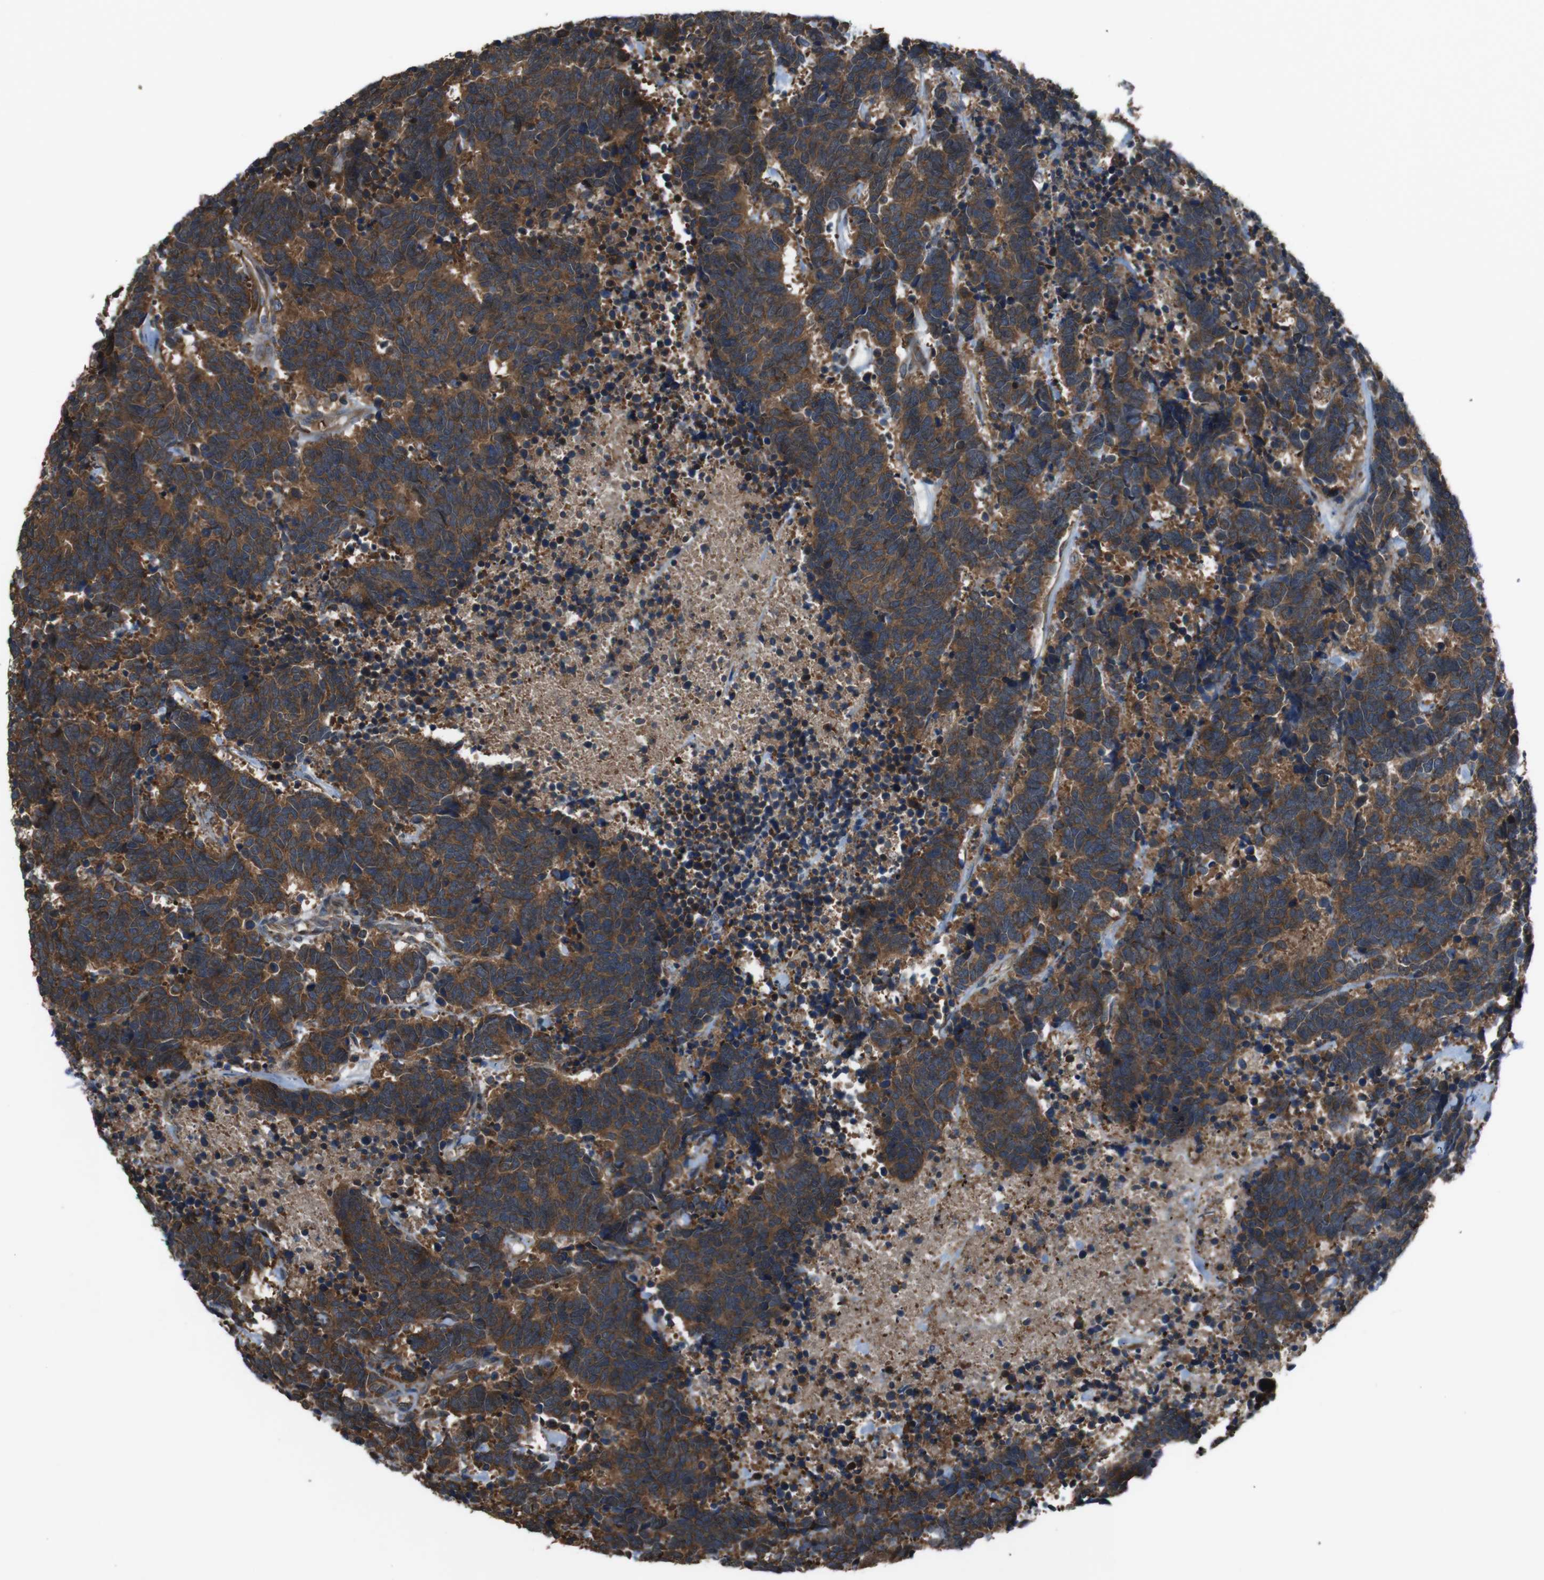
{"staining": {"intensity": "strong", "quantity": ">75%", "location": "cytoplasmic/membranous"}, "tissue": "carcinoid", "cell_type": "Tumor cells", "image_type": "cancer", "snomed": [{"axis": "morphology", "description": "Carcinoma, NOS"}, {"axis": "morphology", "description": "Carcinoid, malignant, NOS"}, {"axis": "topography", "description": "Urinary bladder"}], "caption": "A photomicrograph of human malignant carcinoid stained for a protein shows strong cytoplasmic/membranous brown staining in tumor cells. Immunohistochemistry stains the protein of interest in brown and the nuclei are stained blue.", "gene": "SSR3", "patient": {"sex": "male", "age": 57}}